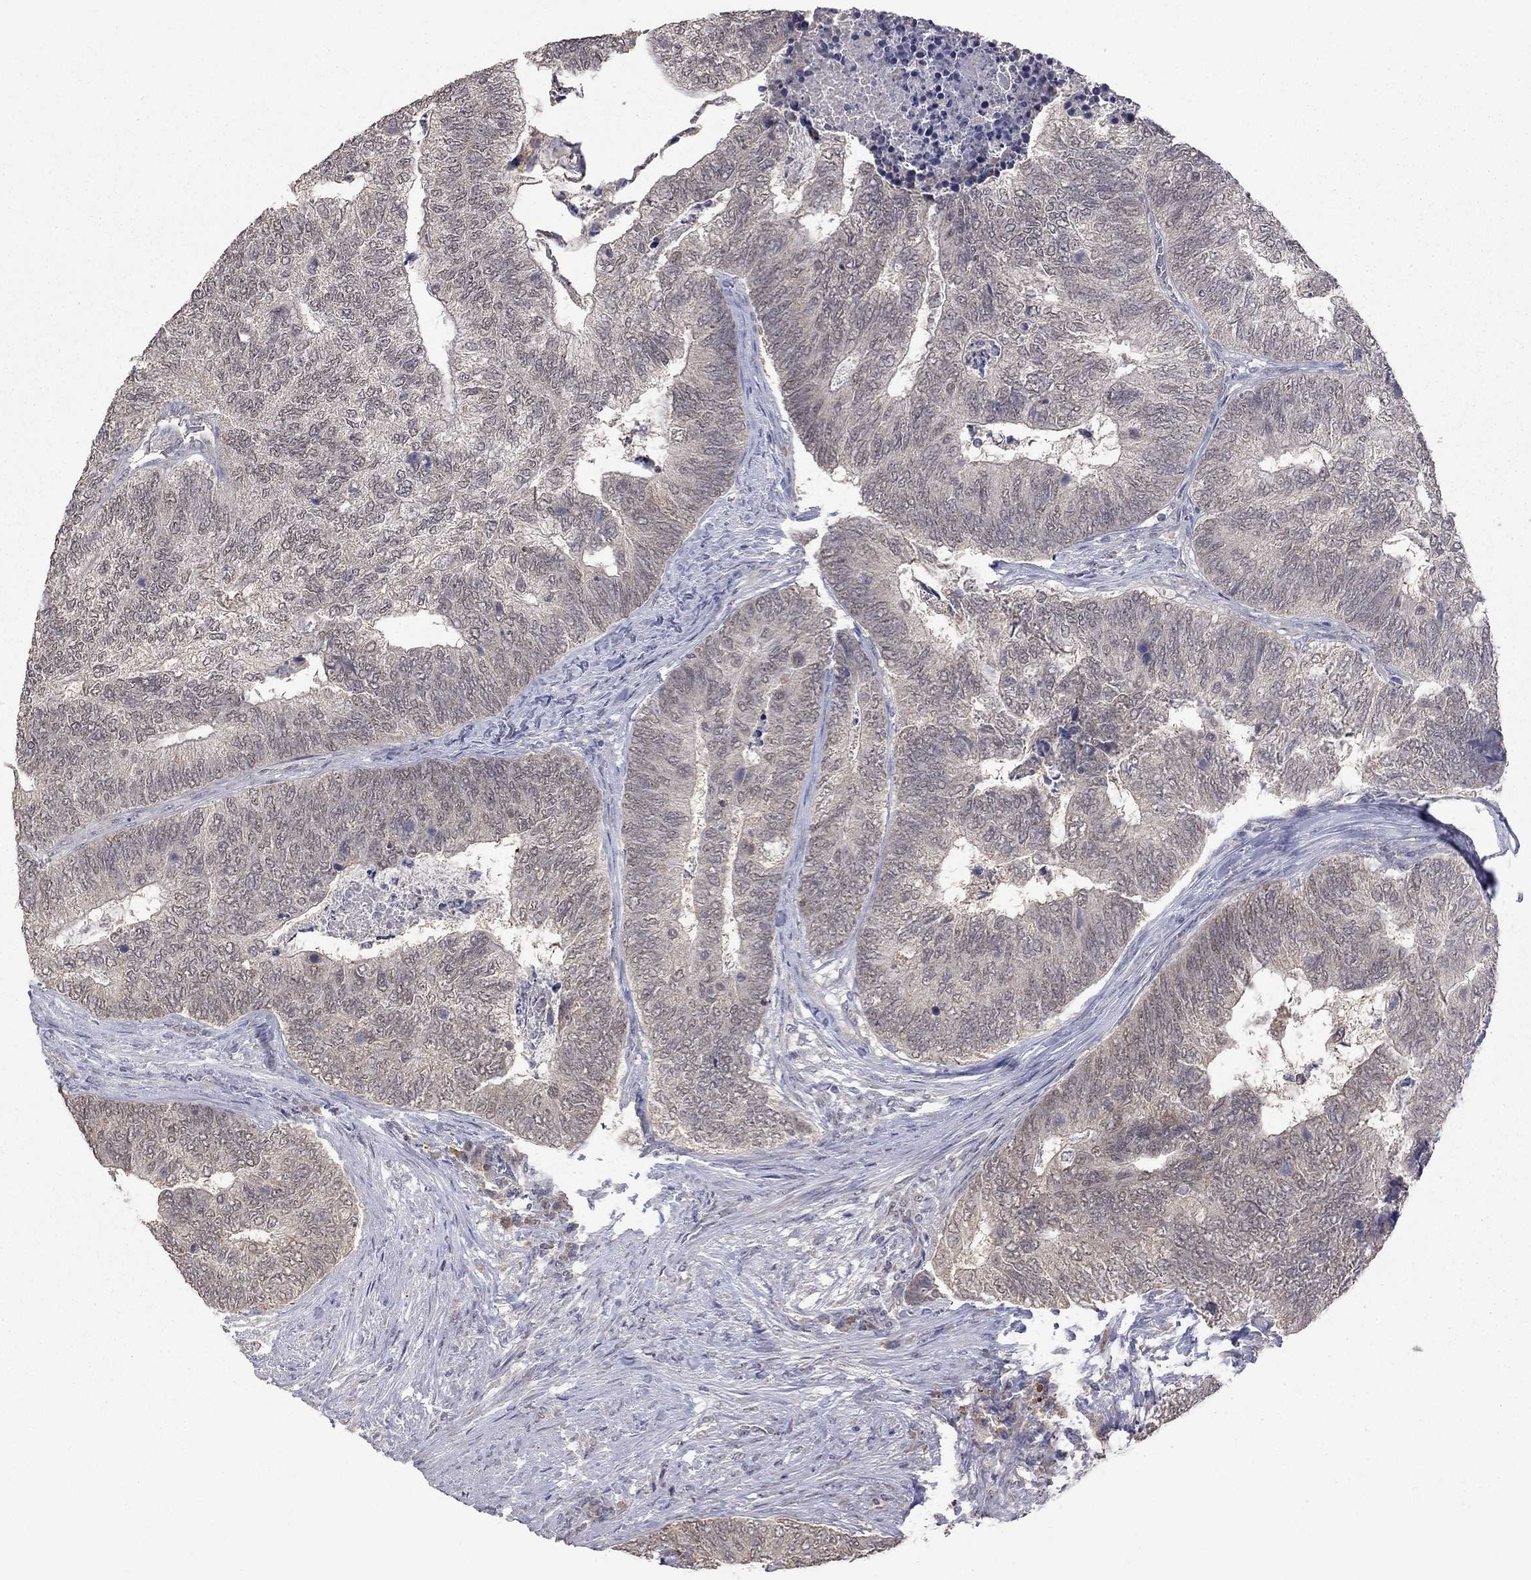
{"staining": {"intensity": "negative", "quantity": "none", "location": "none"}, "tissue": "colorectal cancer", "cell_type": "Tumor cells", "image_type": "cancer", "snomed": [{"axis": "morphology", "description": "Adenocarcinoma, NOS"}, {"axis": "topography", "description": "Colon"}], "caption": "A high-resolution histopathology image shows immunohistochemistry staining of colorectal cancer (adenocarcinoma), which reveals no significant staining in tumor cells.", "gene": "HTR6", "patient": {"sex": "female", "age": 67}}